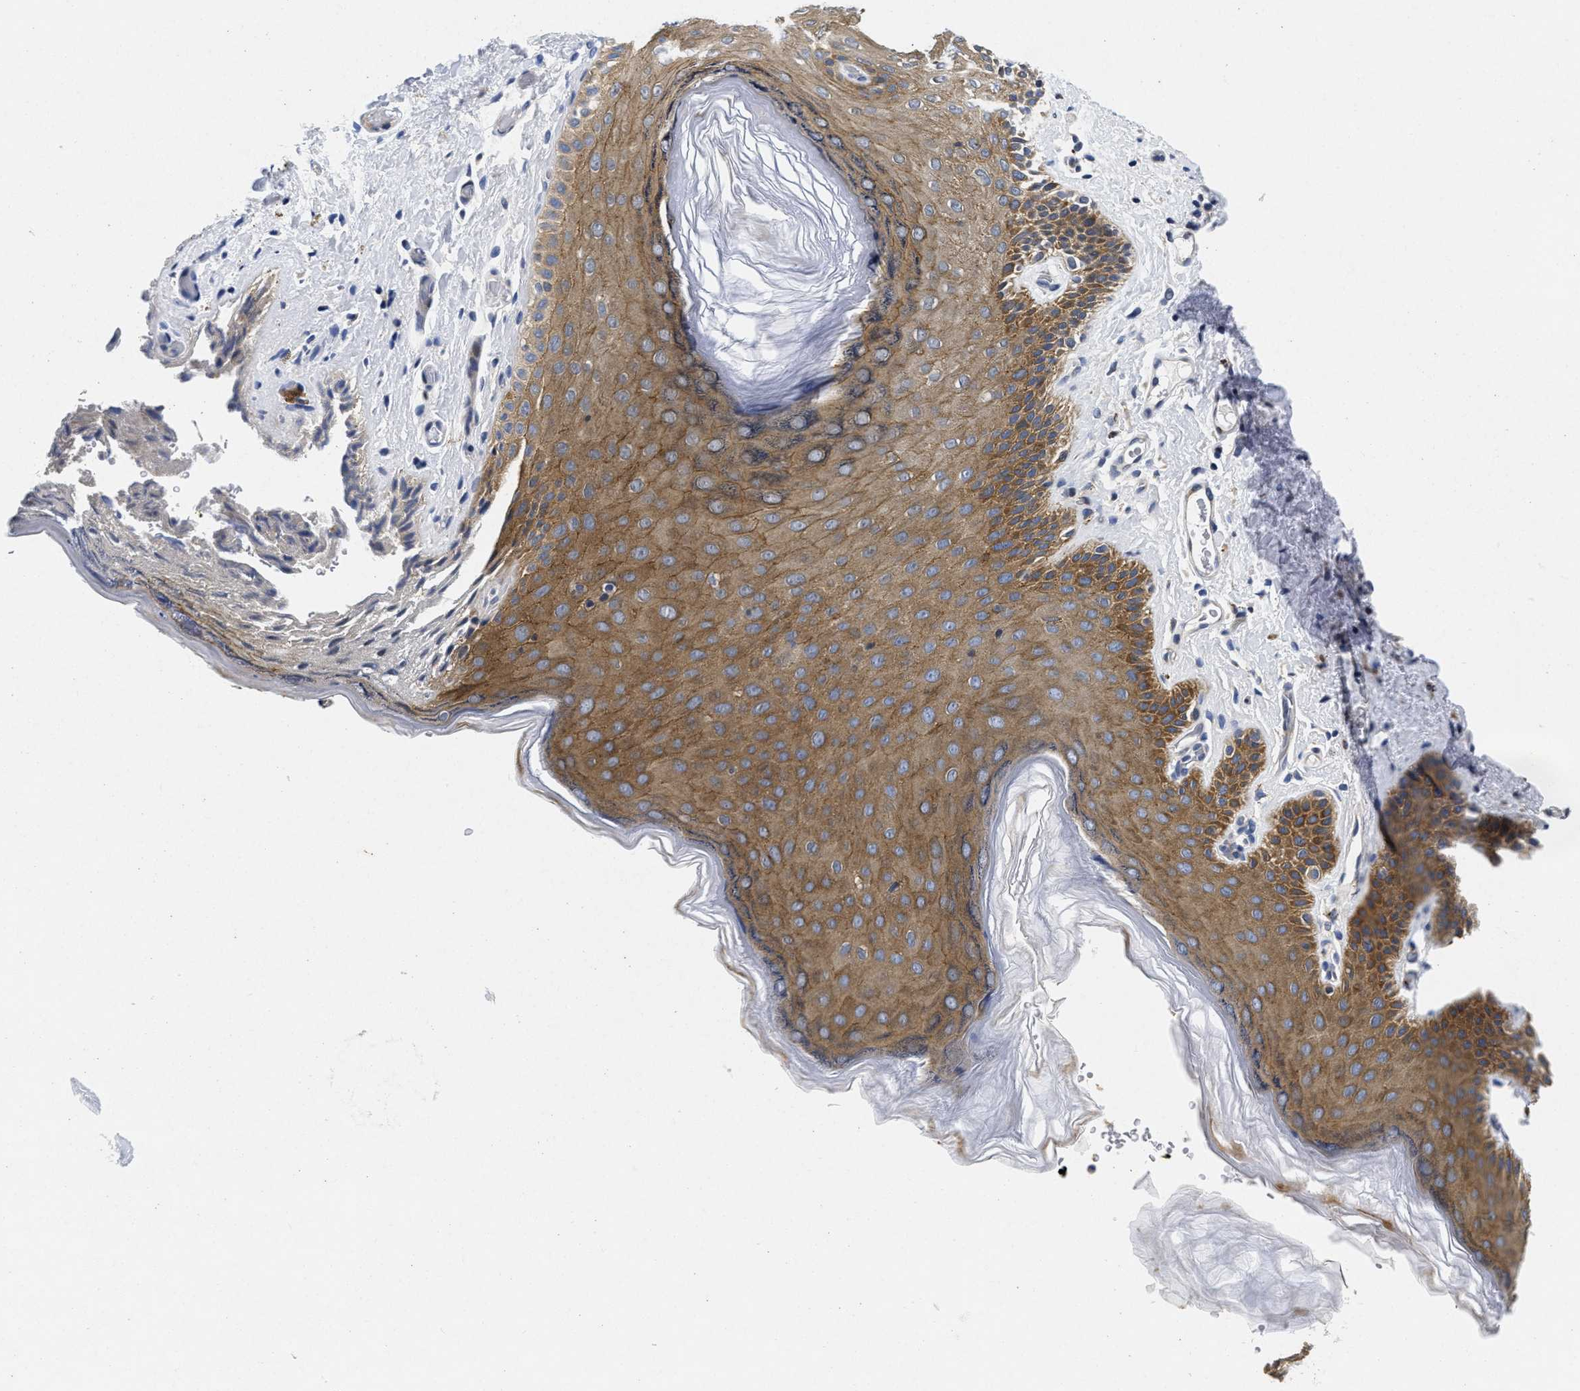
{"staining": {"intensity": "moderate", "quantity": ">75%", "location": "cytoplasmic/membranous"}, "tissue": "skin", "cell_type": "Epidermal cells", "image_type": "normal", "snomed": [{"axis": "morphology", "description": "Normal tissue, NOS"}, {"axis": "topography", "description": "Anal"}], "caption": "About >75% of epidermal cells in unremarkable human skin reveal moderate cytoplasmic/membranous protein staining as visualized by brown immunohistochemical staining.", "gene": "LAD1", "patient": {"sex": "male", "age": 44}}